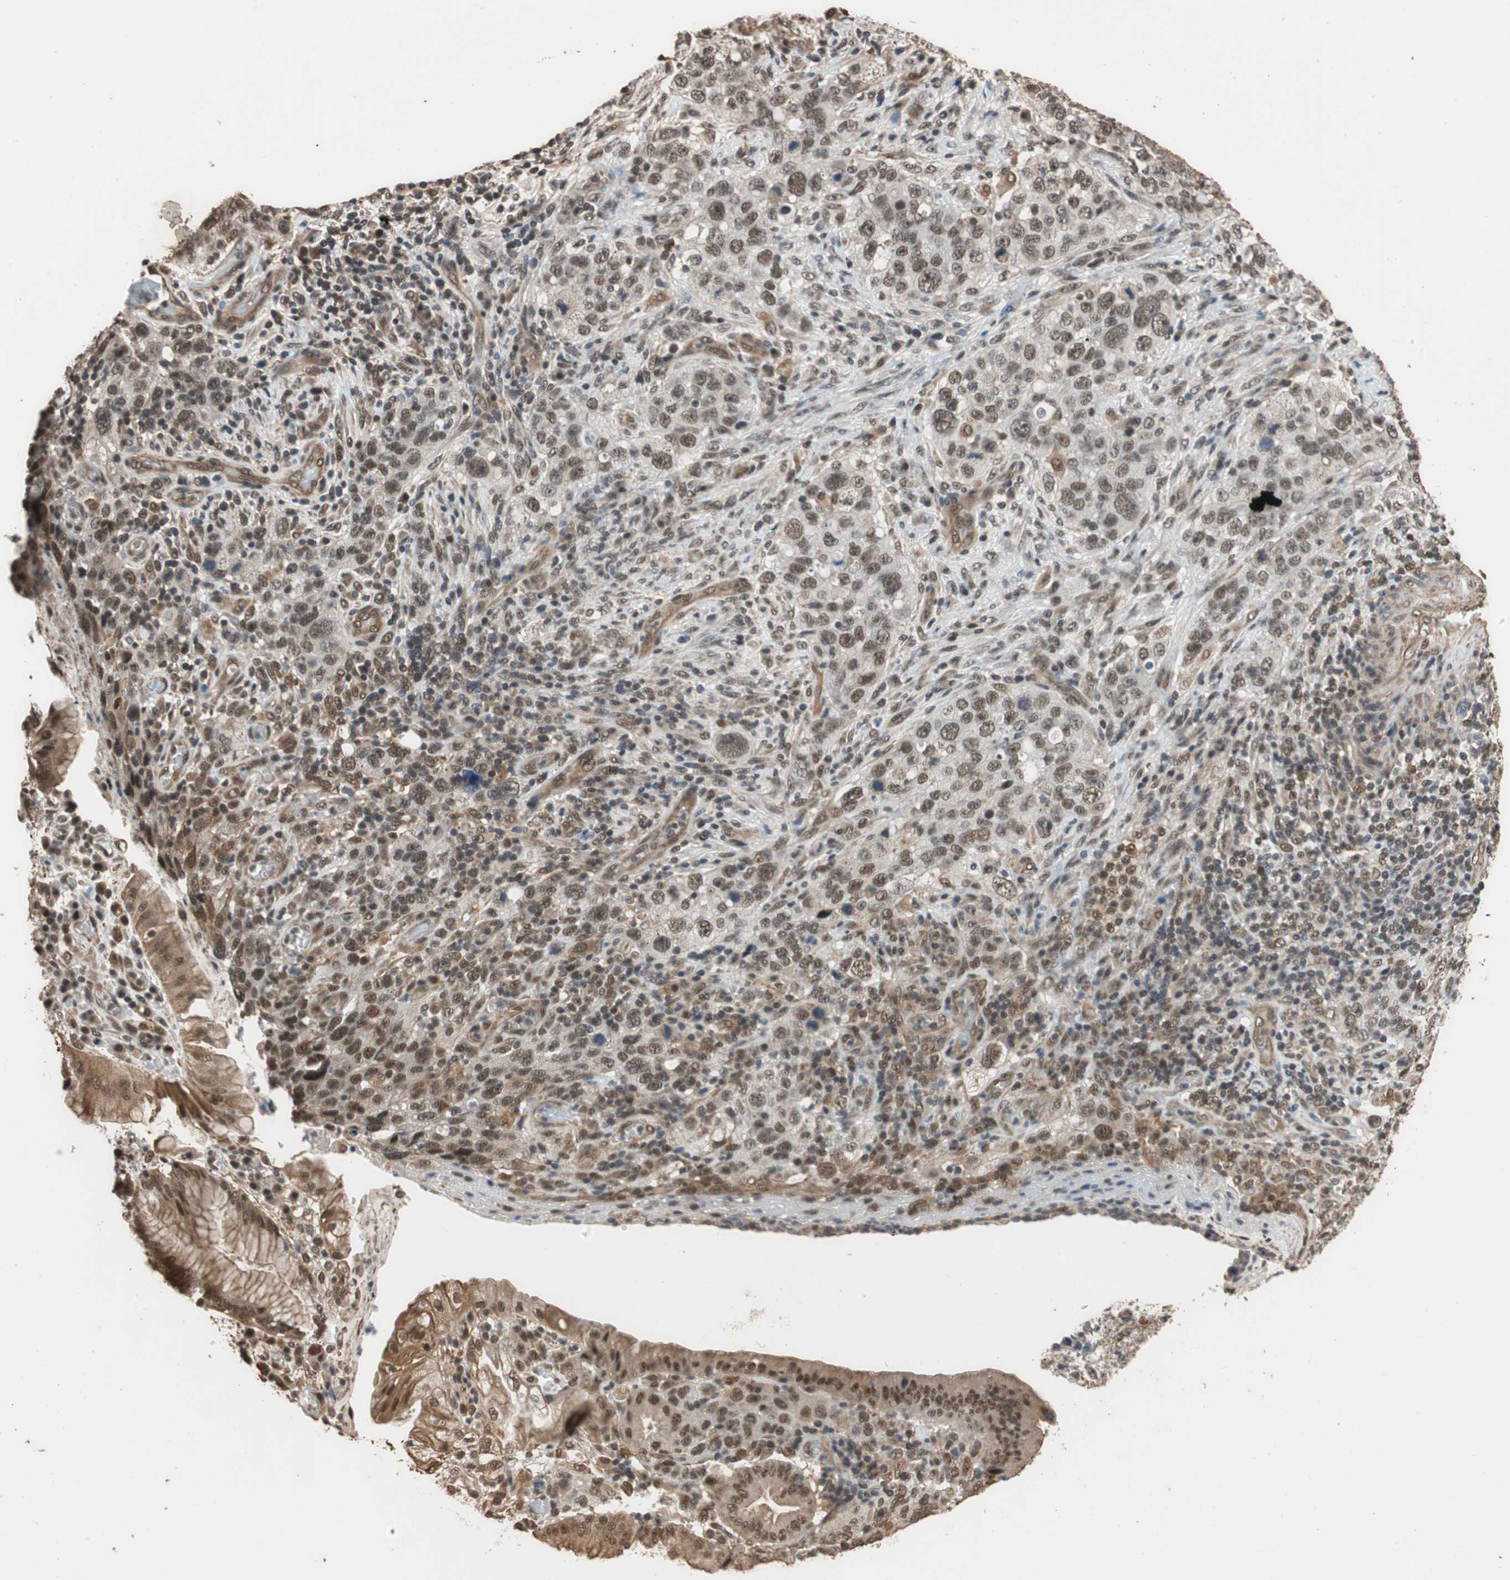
{"staining": {"intensity": "moderate", "quantity": ">75%", "location": "nuclear"}, "tissue": "stomach cancer", "cell_type": "Tumor cells", "image_type": "cancer", "snomed": [{"axis": "morphology", "description": "Normal tissue, NOS"}, {"axis": "morphology", "description": "Adenocarcinoma, NOS"}, {"axis": "topography", "description": "Stomach"}], "caption": "Immunohistochemical staining of human stomach cancer shows medium levels of moderate nuclear positivity in approximately >75% of tumor cells.", "gene": "CDC5L", "patient": {"sex": "male", "age": 48}}